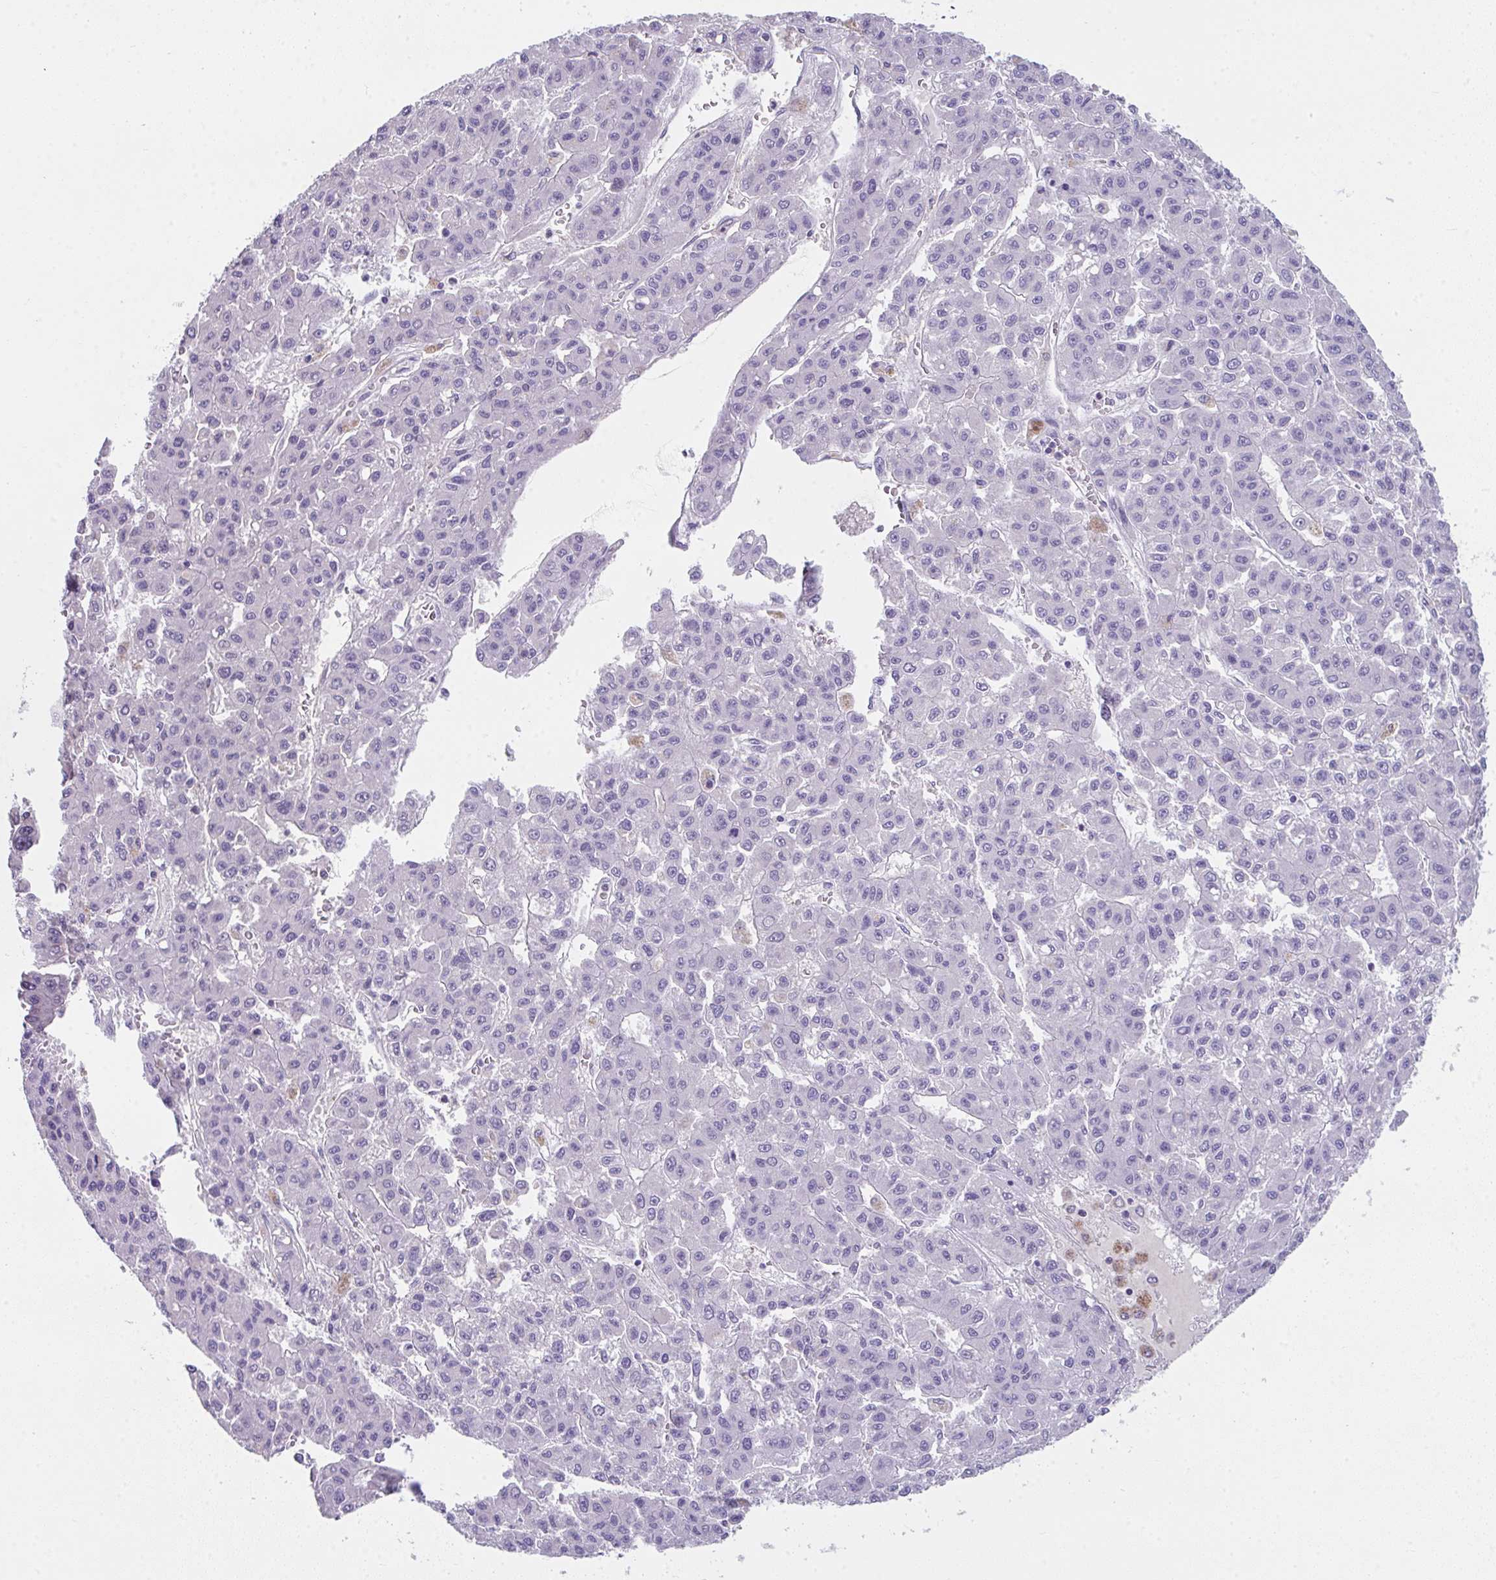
{"staining": {"intensity": "negative", "quantity": "none", "location": "none"}, "tissue": "liver cancer", "cell_type": "Tumor cells", "image_type": "cancer", "snomed": [{"axis": "morphology", "description": "Carcinoma, Hepatocellular, NOS"}, {"axis": "topography", "description": "Liver"}], "caption": "Liver cancer was stained to show a protein in brown. There is no significant positivity in tumor cells.", "gene": "GLTPD2", "patient": {"sex": "male", "age": 70}}